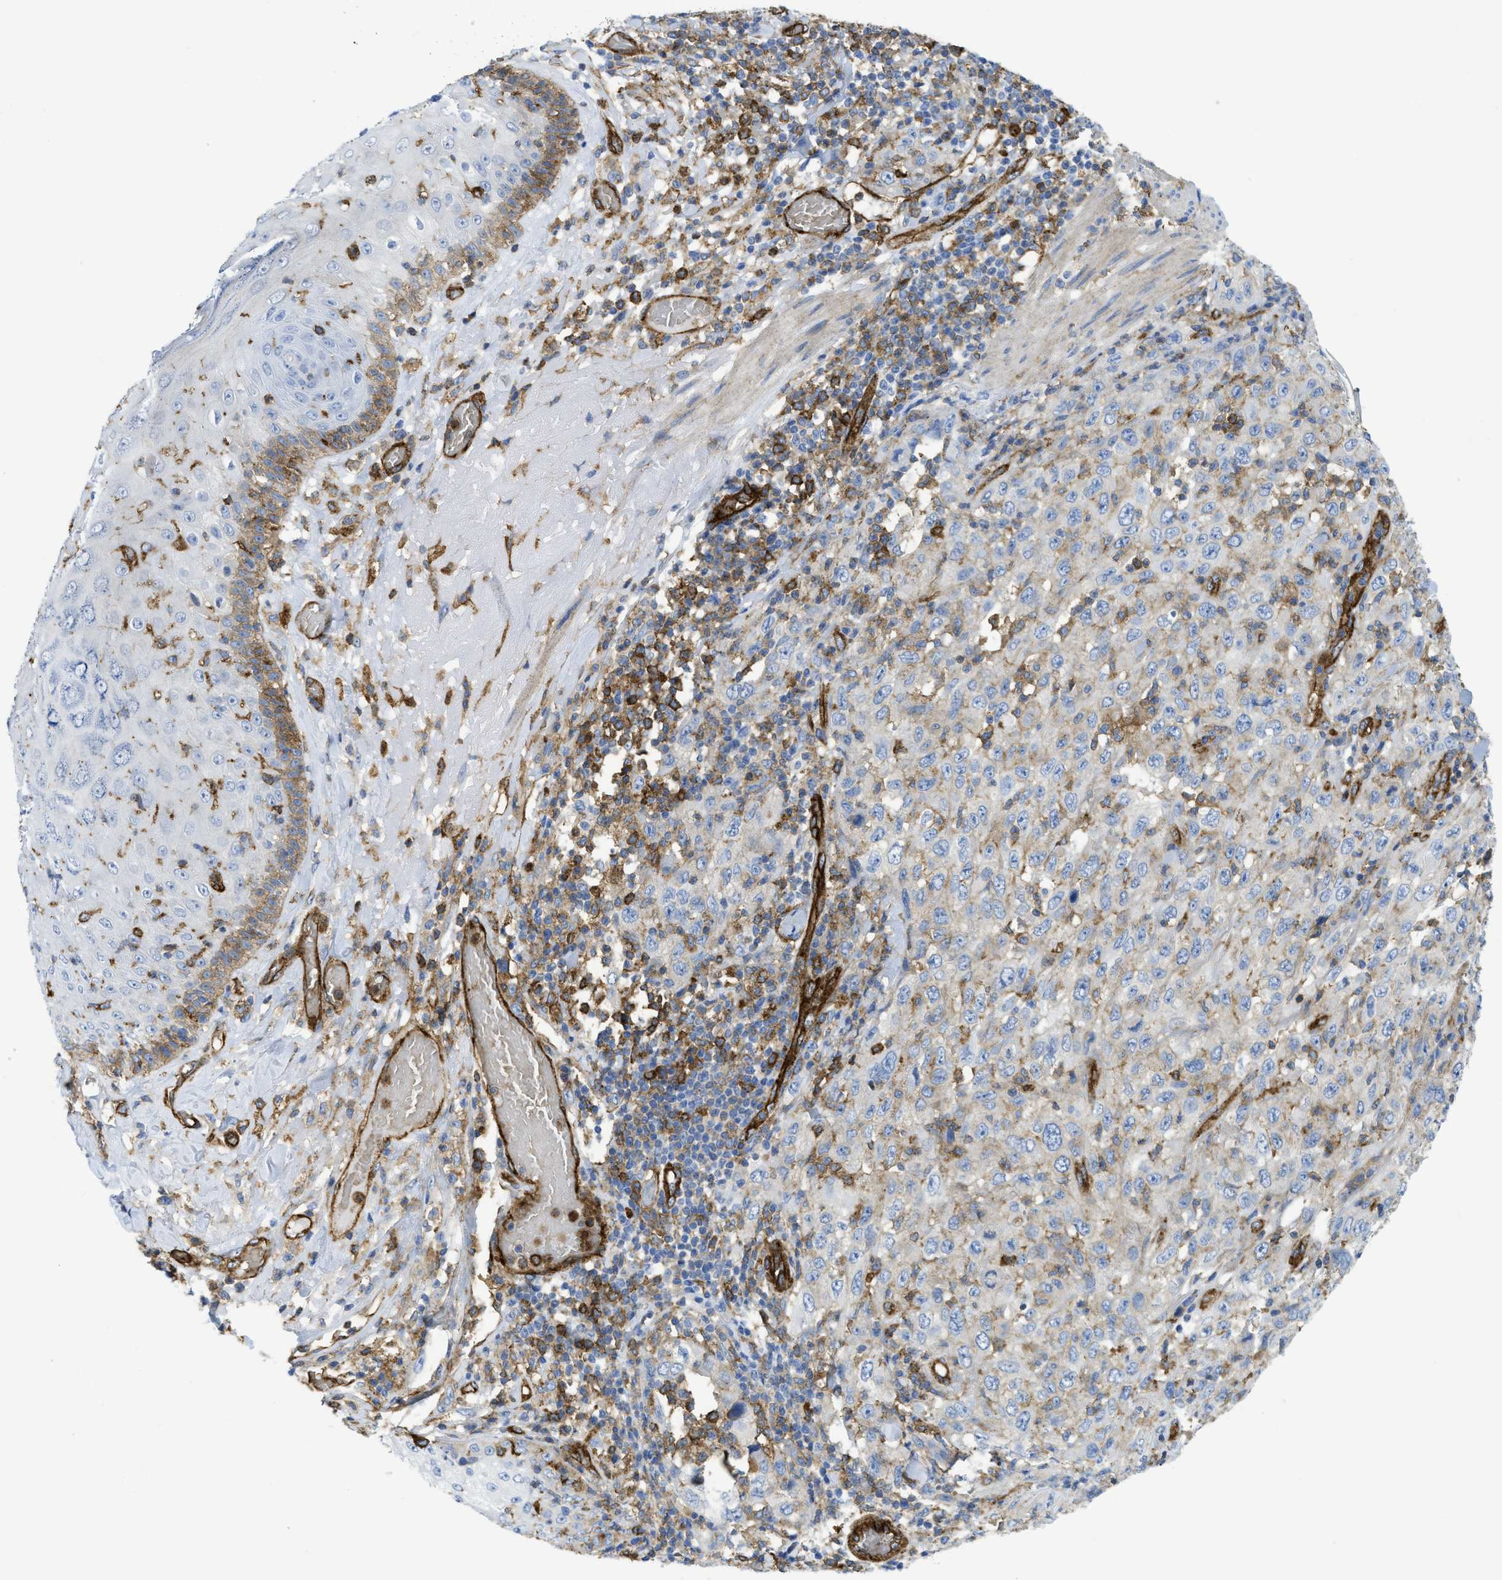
{"staining": {"intensity": "weak", "quantity": "25%-75%", "location": "cytoplasmic/membranous"}, "tissue": "skin cancer", "cell_type": "Tumor cells", "image_type": "cancer", "snomed": [{"axis": "morphology", "description": "Squamous cell carcinoma, NOS"}, {"axis": "topography", "description": "Skin"}], "caption": "Immunohistochemistry (DAB) staining of skin cancer (squamous cell carcinoma) demonstrates weak cytoplasmic/membranous protein positivity in about 25%-75% of tumor cells. Nuclei are stained in blue.", "gene": "HIP1", "patient": {"sex": "female", "age": 88}}